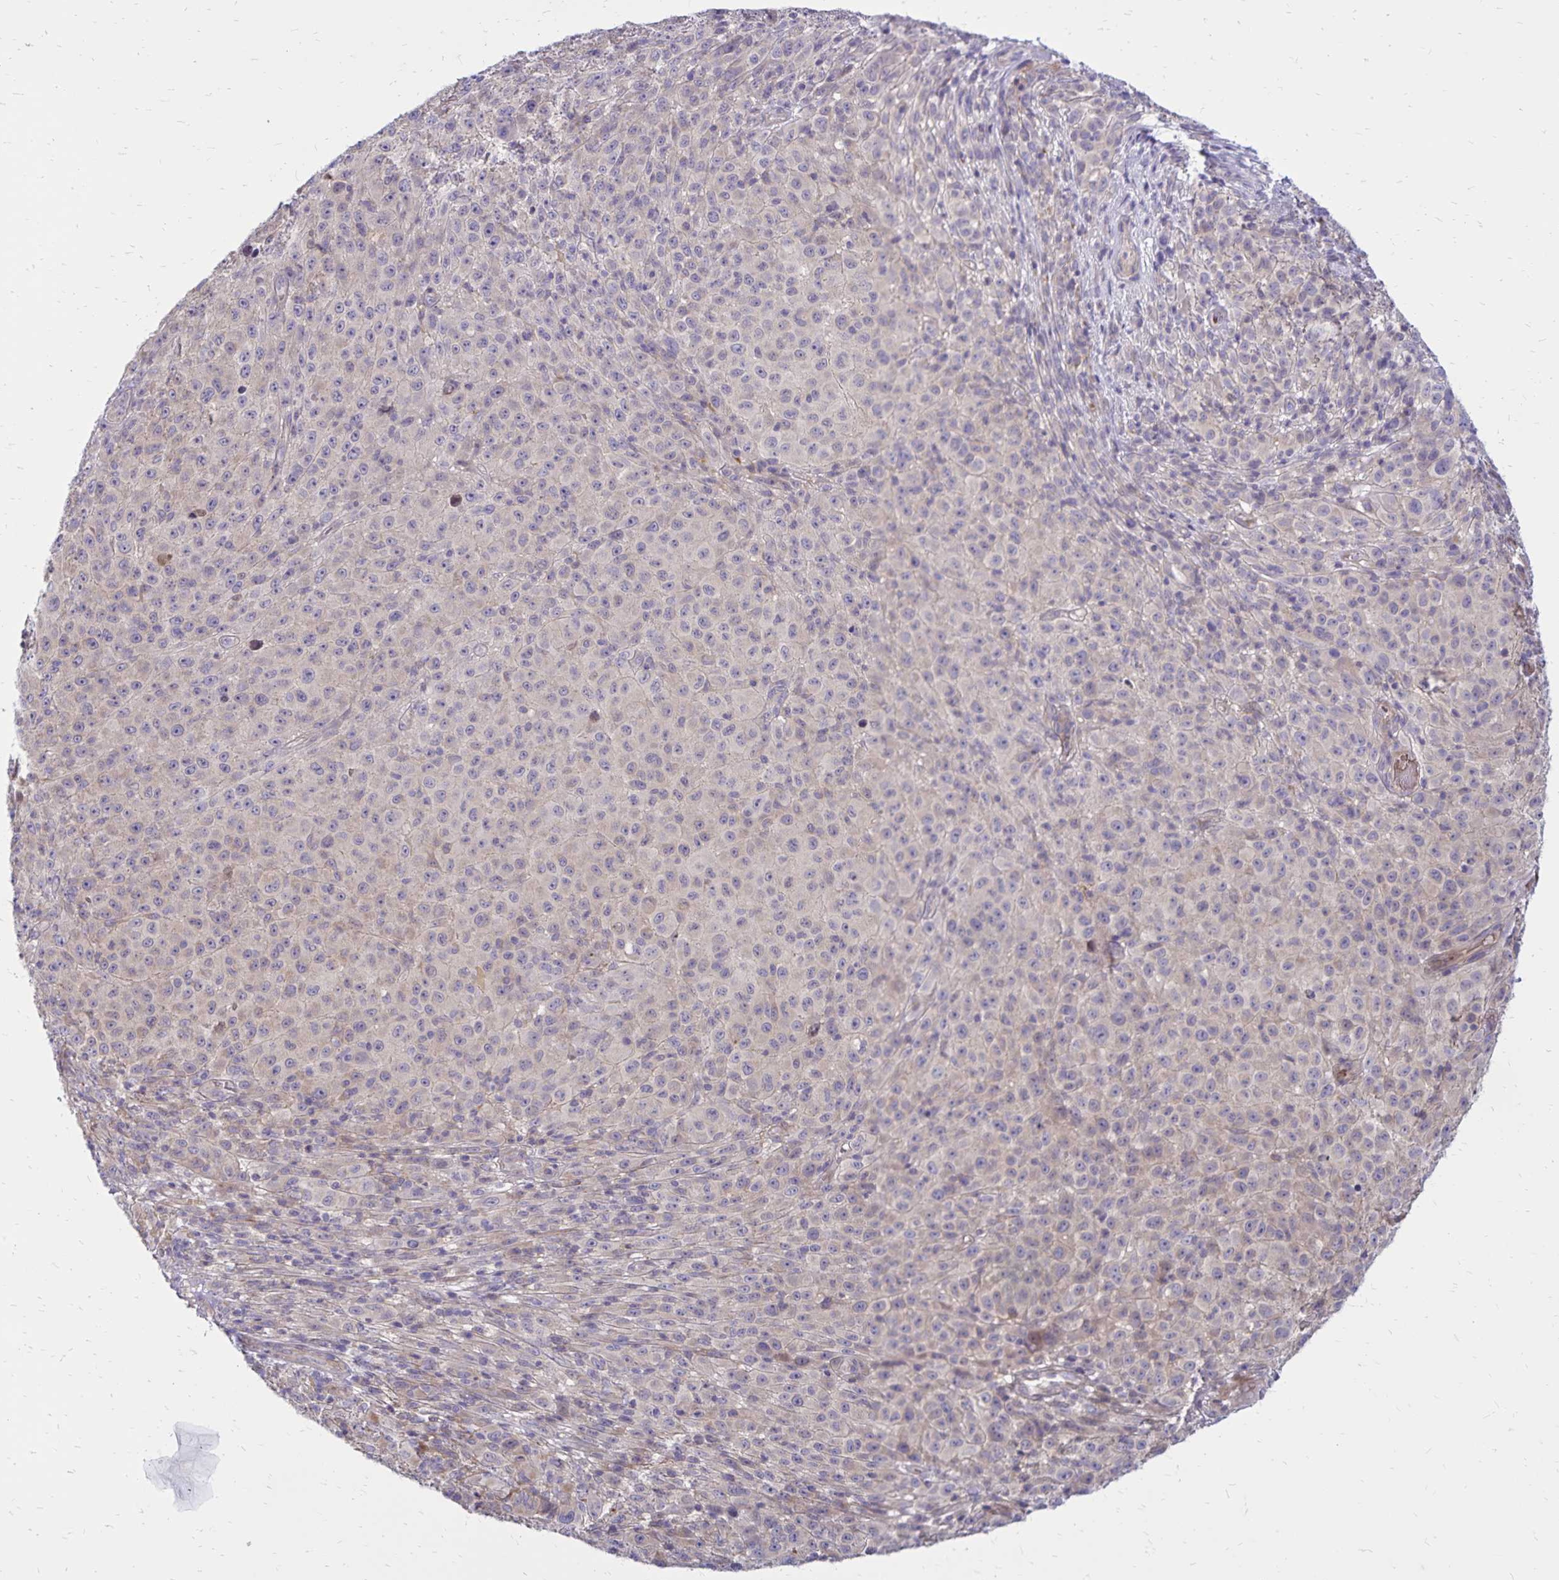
{"staining": {"intensity": "negative", "quantity": "none", "location": "none"}, "tissue": "melanoma", "cell_type": "Tumor cells", "image_type": "cancer", "snomed": [{"axis": "morphology", "description": "Malignant melanoma, NOS"}, {"axis": "topography", "description": "Skin"}], "caption": "Immunohistochemistry (IHC) of malignant melanoma displays no positivity in tumor cells.", "gene": "FSD1", "patient": {"sex": "male", "age": 73}}